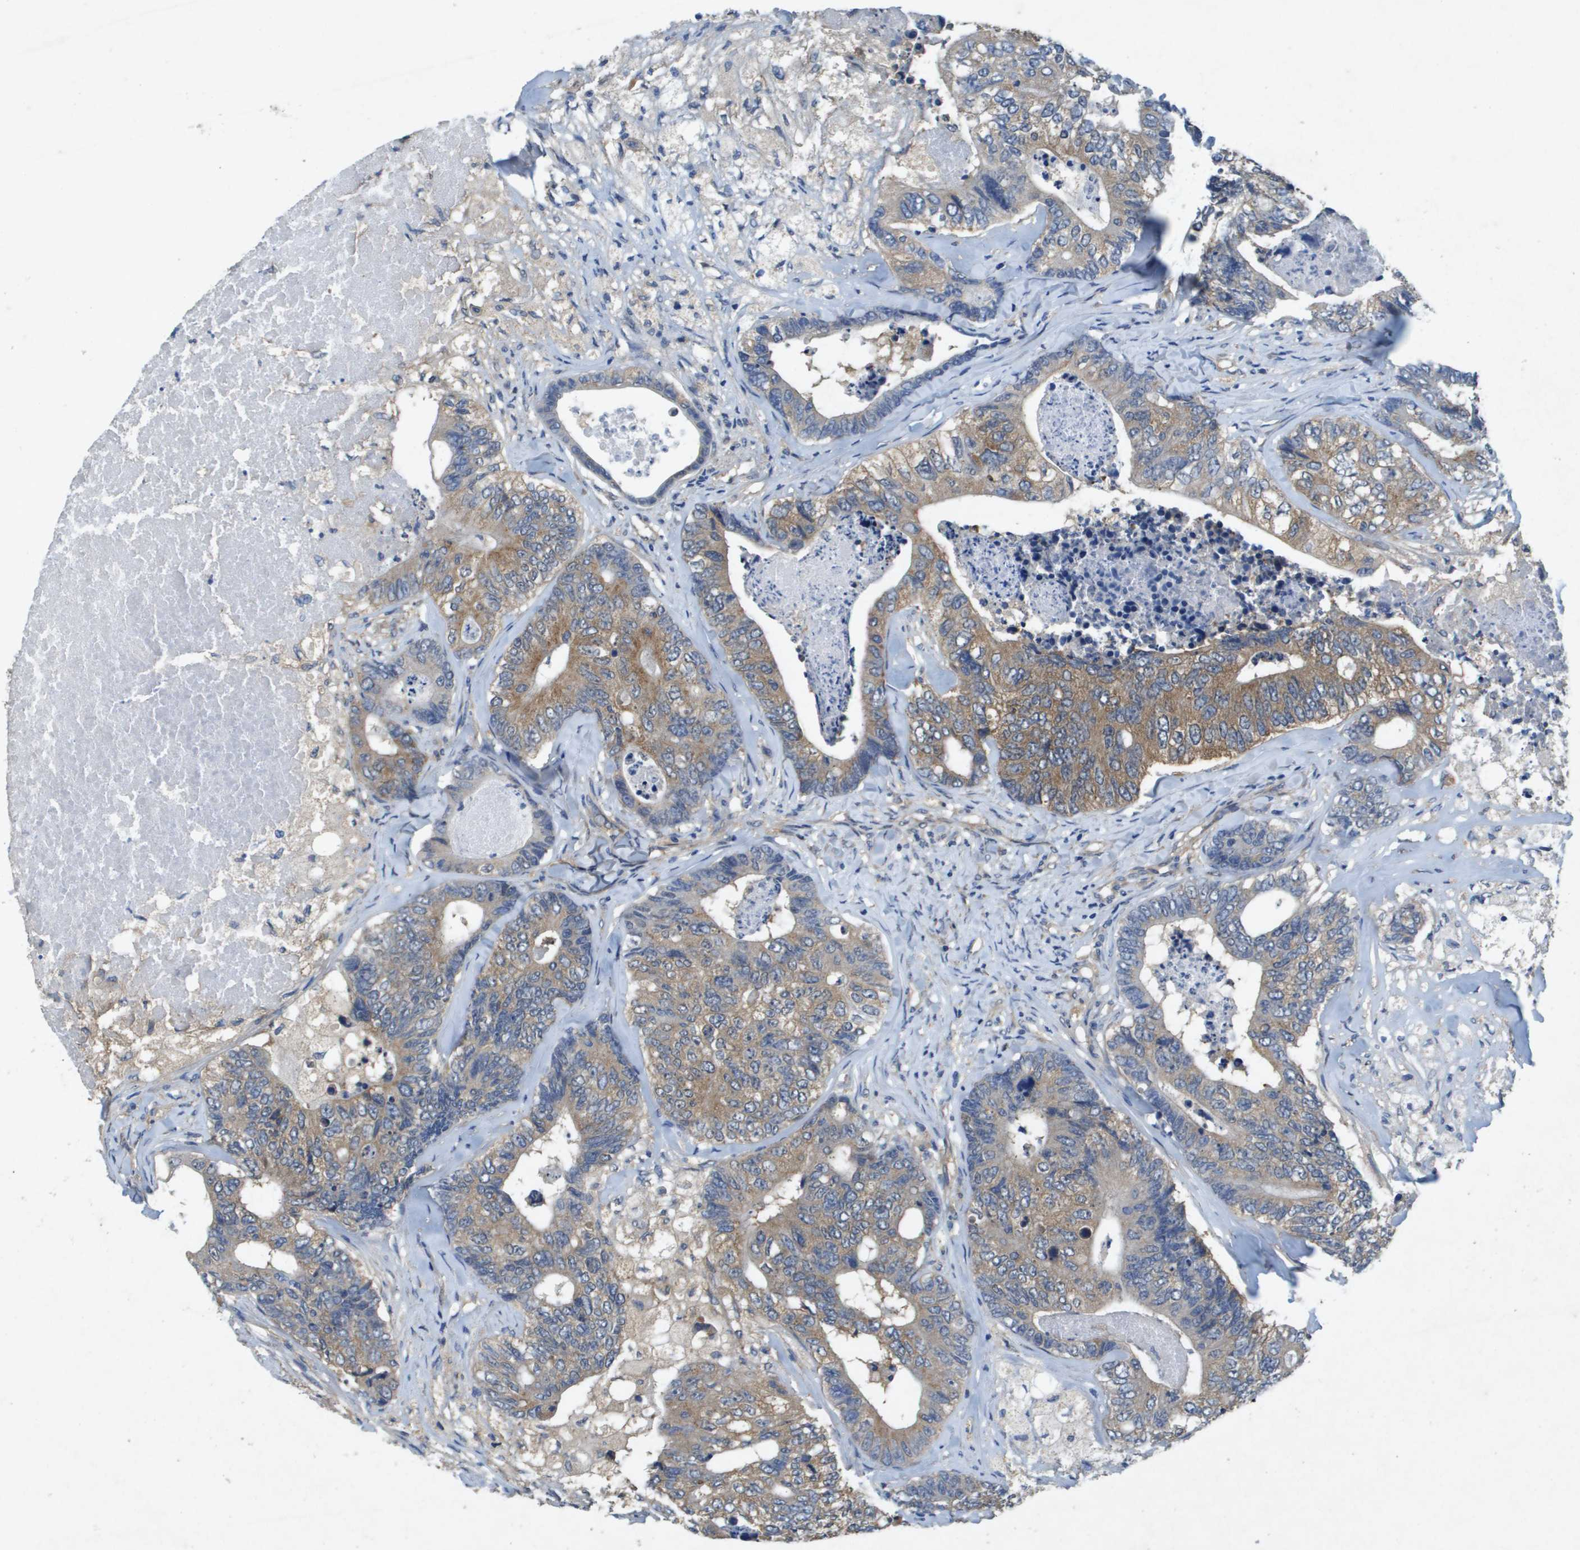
{"staining": {"intensity": "moderate", "quantity": ">75%", "location": "cytoplasmic/membranous"}, "tissue": "colorectal cancer", "cell_type": "Tumor cells", "image_type": "cancer", "snomed": [{"axis": "morphology", "description": "Adenocarcinoma, NOS"}, {"axis": "topography", "description": "Colon"}], "caption": "Human colorectal cancer stained with a brown dye demonstrates moderate cytoplasmic/membranous positive staining in about >75% of tumor cells.", "gene": "PTPRT", "patient": {"sex": "female", "age": 67}}